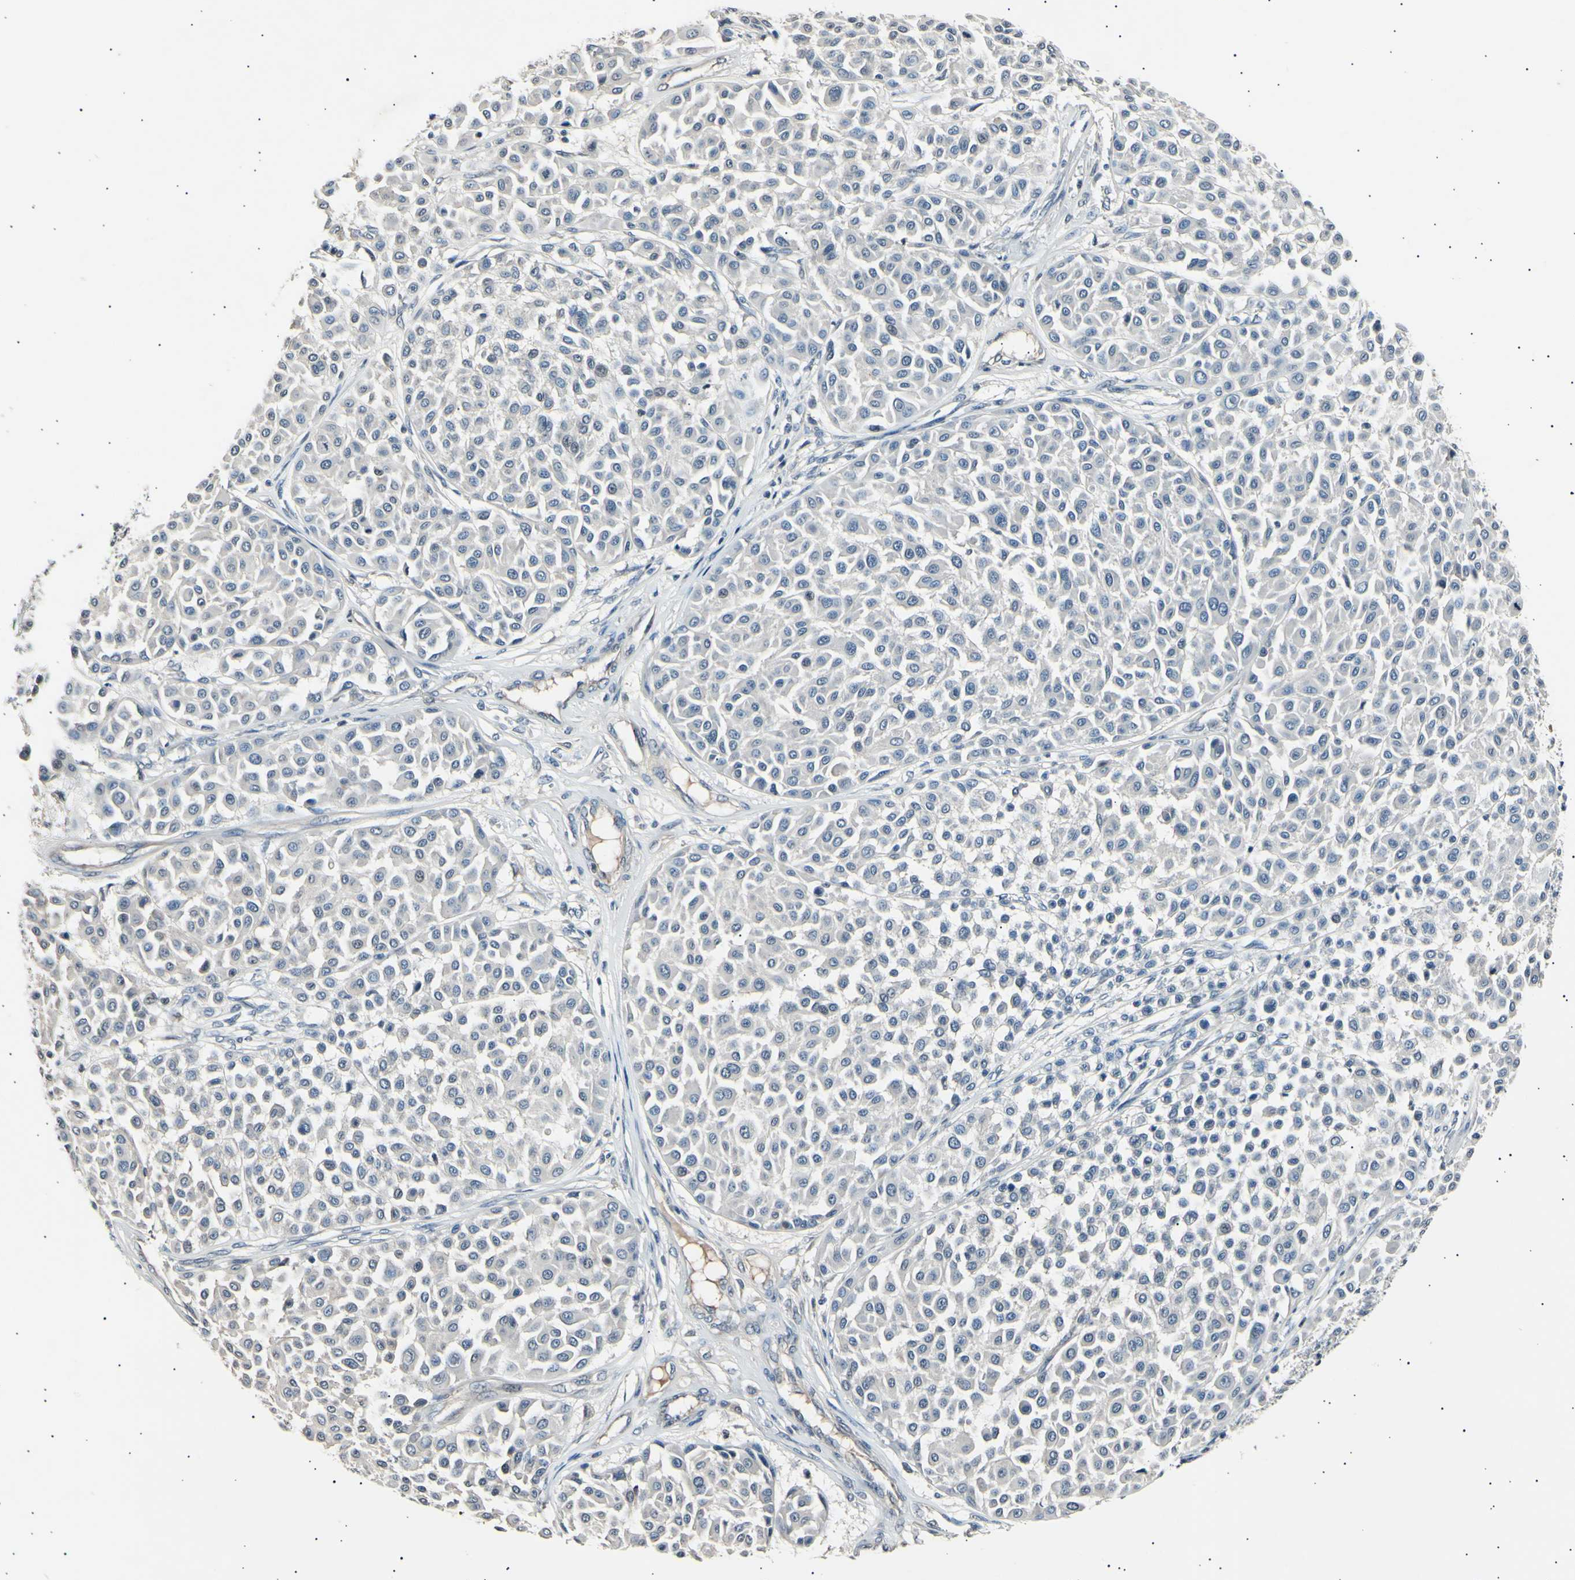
{"staining": {"intensity": "negative", "quantity": "none", "location": "none"}, "tissue": "melanoma", "cell_type": "Tumor cells", "image_type": "cancer", "snomed": [{"axis": "morphology", "description": "Malignant melanoma, Metastatic site"}, {"axis": "topography", "description": "Soft tissue"}], "caption": "Immunohistochemical staining of human melanoma shows no significant expression in tumor cells.", "gene": "AK1", "patient": {"sex": "male", "age": 41}}